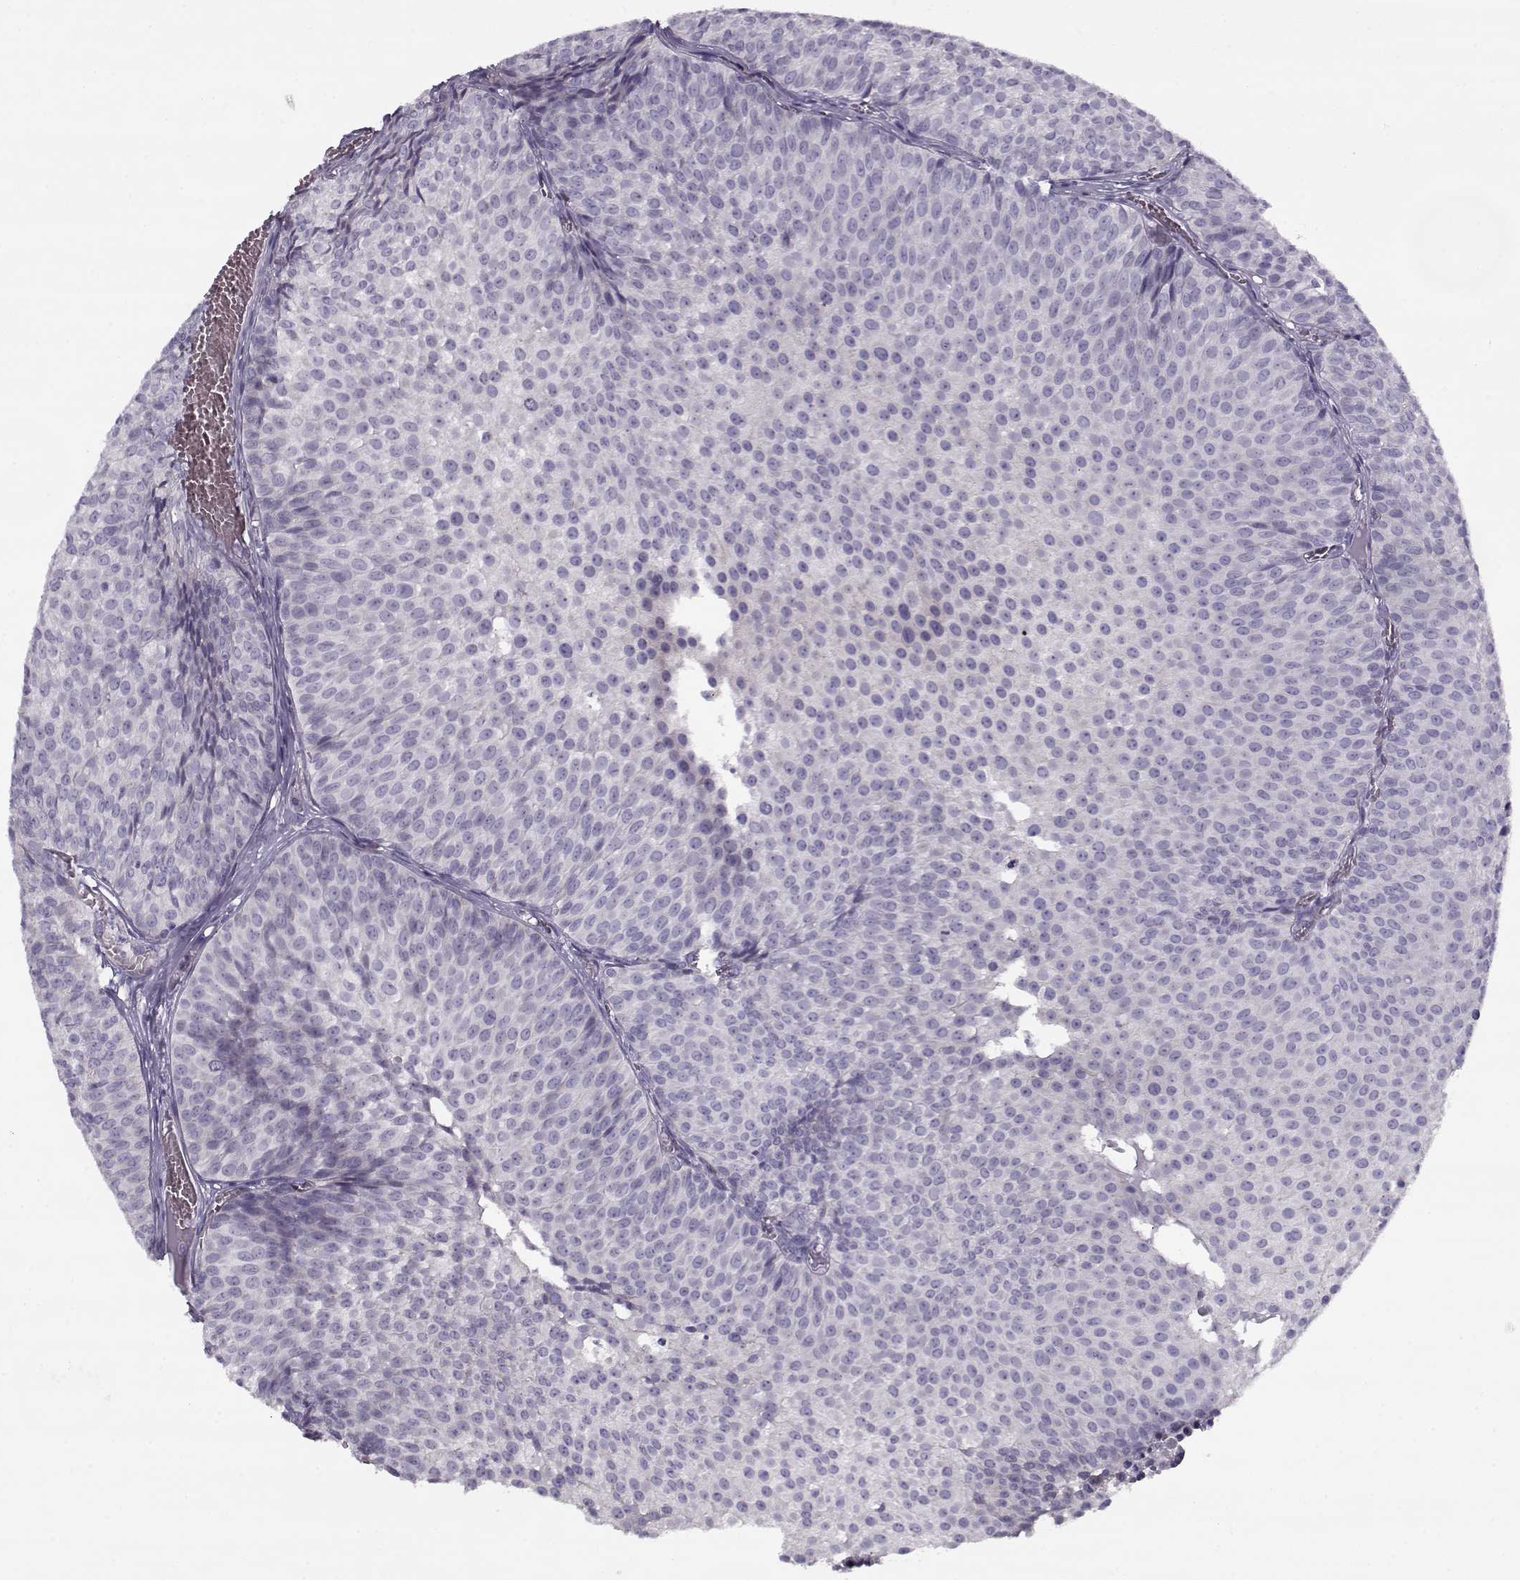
{"staining": {"intensity": "negative", "quantity": "none", "location": "none"}, "tissue": "urothelial cancer", "cell_type": "Tumor cells", "image_type": "cancer", "snomed": [{"axis": "morphology", "description": "Urothelial carcinoma, Low grade"}, {"axis": "topography", "description": "Urinary bladder"}], "caption": "Histopathology image shows no significant protein expression in tumor cells of urothelial cancer.", "gene": "PP2D1", "patient": {"sex": "male", "age": 63}}